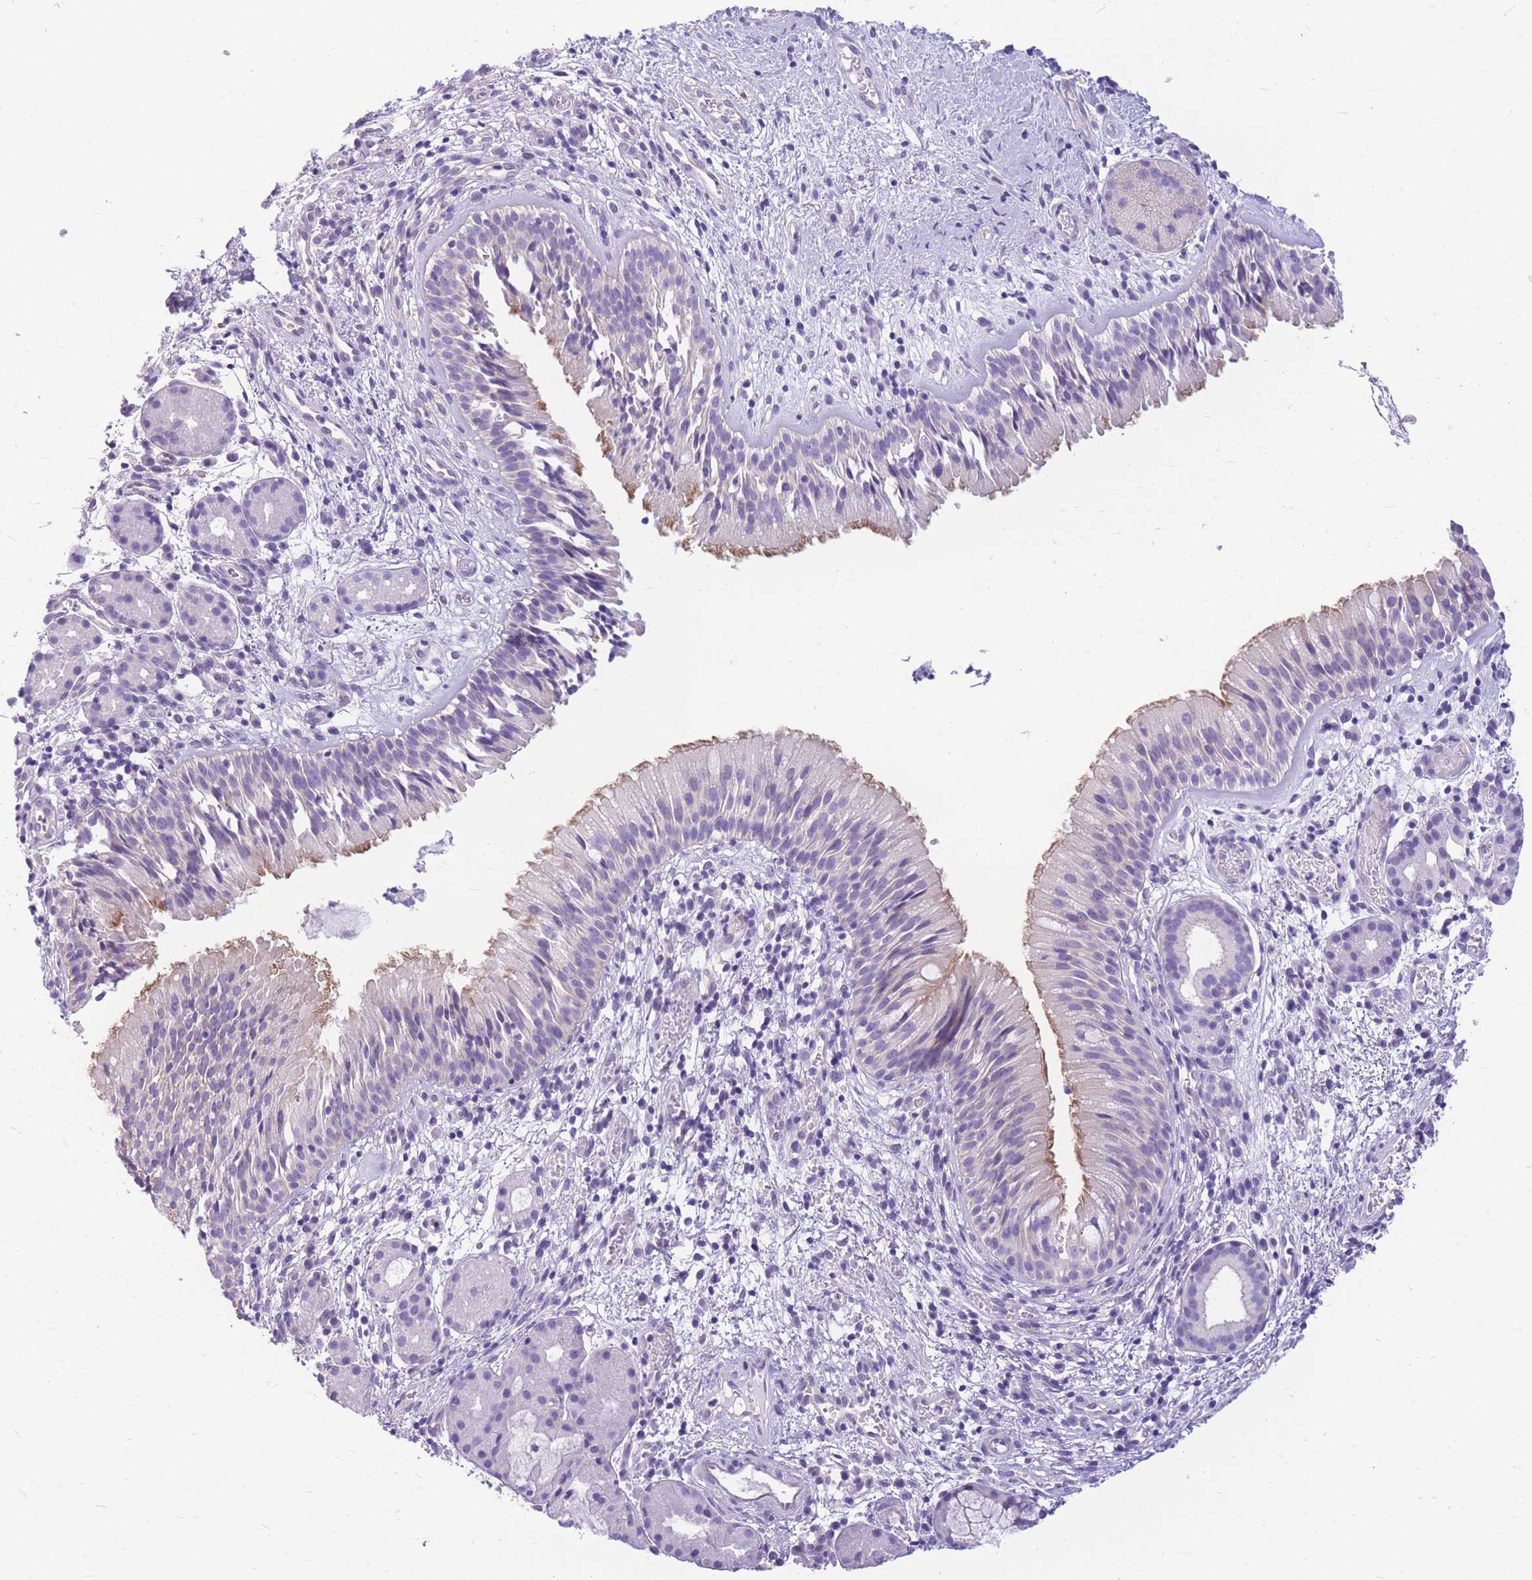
{"staining": {"intensity": "moderate", "quantity": "<25%", "location": "cytoplasmic/membranous"}, "tissue": "nasopharynx", "cell_type": "Respiratory epithelial cells", "image_type": "normal", "snomed": [{"axis": "morphology", "description": "Normal tissue, NOS"}, {"axis": "topography", "description": "Nasopharynx"}], "caption": "Brown immunohistochemical staining in normal nasopharynx reveals moderate cytoplasmic/membranous positivity in approximately <25% of respiratory epithelial cells.", "gene": "ZNF311", "patient": {"sex": "male", "age": 65}}